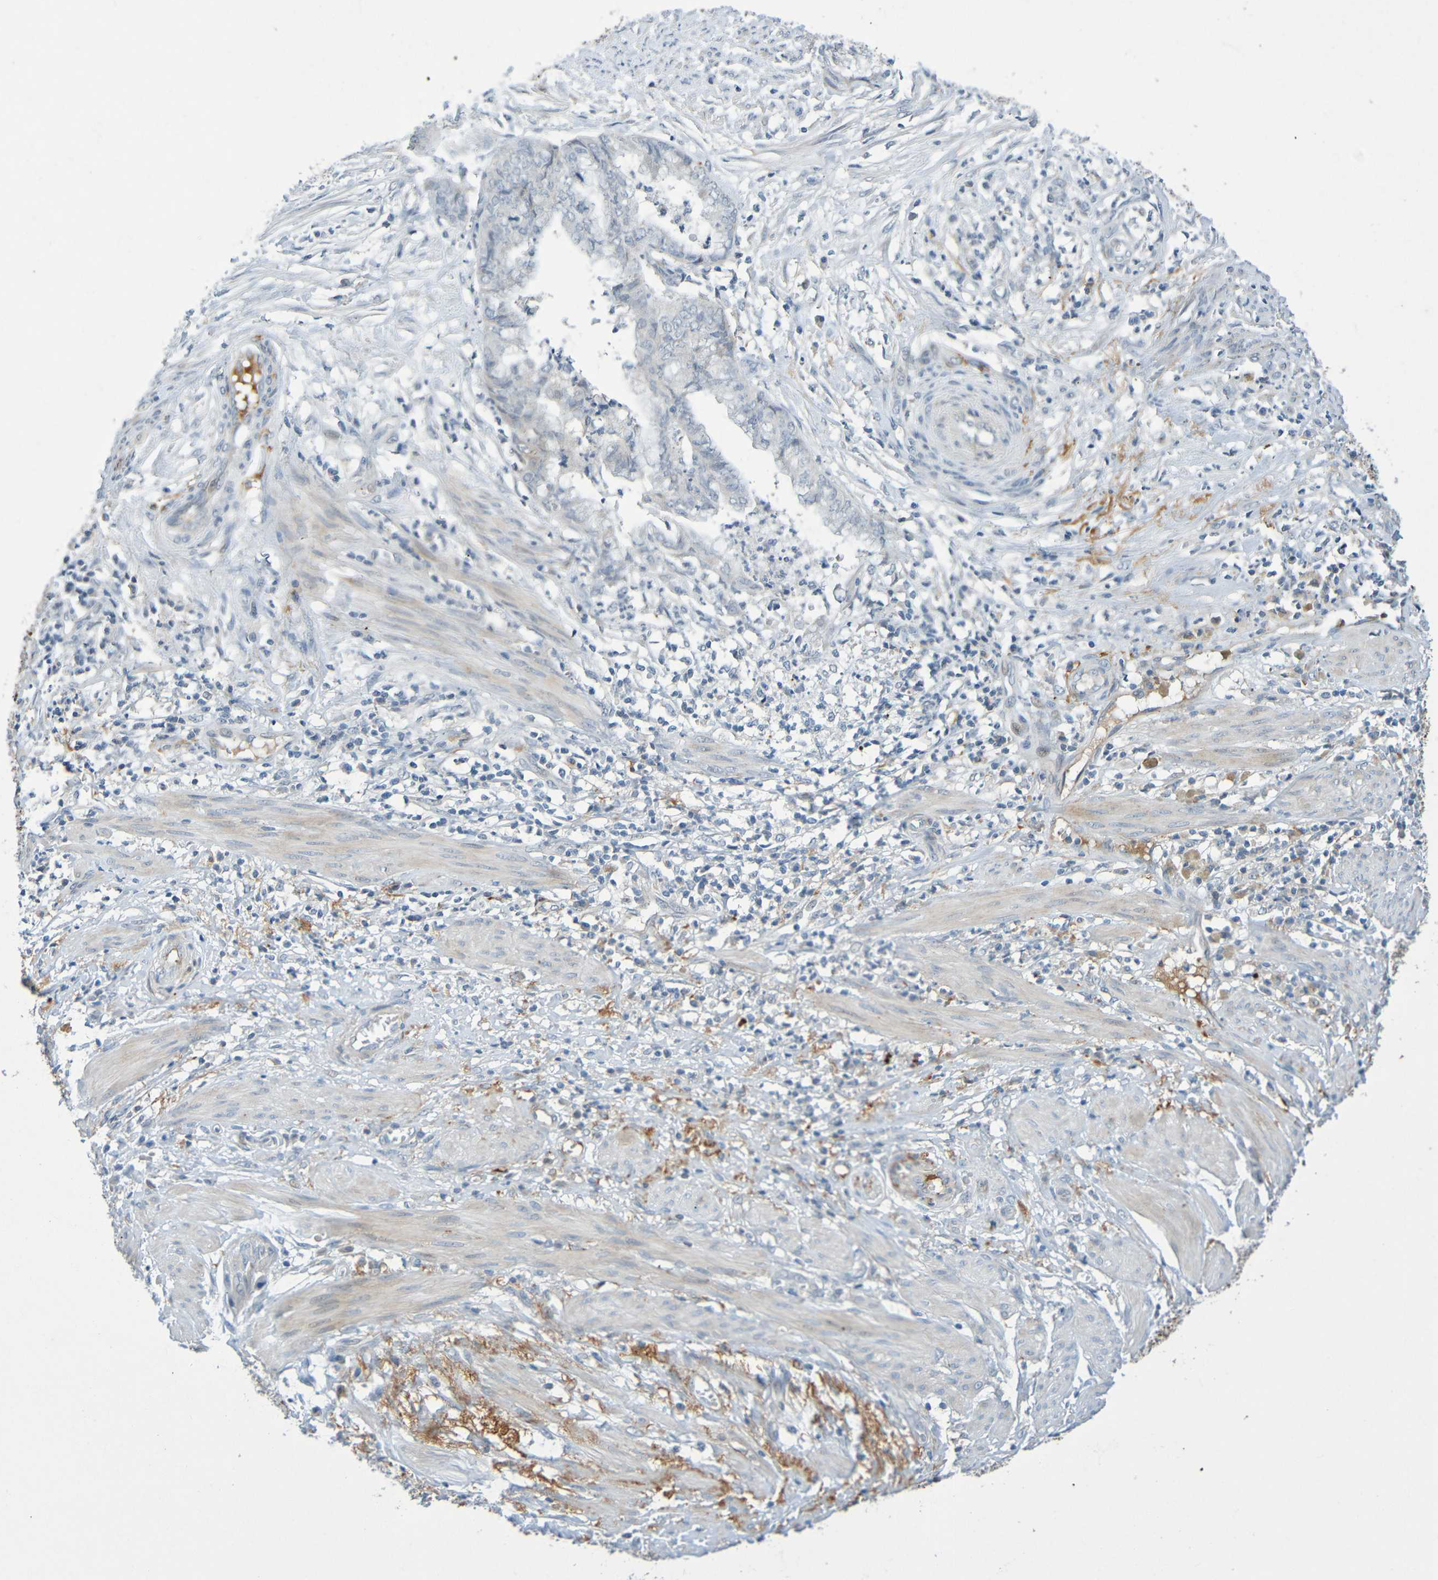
{"staining": {"intensity": "negative", "quantity": "none", "location": "none"}, "tissue": "endometrial cancer", "cell_type": "Tumor cells", "image_type": "cancer", "snomed": [{"axis": "morphology", "description": "Necrosis, NOS"}, {"axis": "morphology", "description": "Adenocarcinoma, NOS"}, {"axis": "topography", "description": "Endometrium"}], "caption": "IHC micrograph of neoplastic tissue: human endometrial adenocarcinoma stained with DAB (3,3'-diaminobenzidine) demonstrates no significant protein expression in tumor cells. (DAB (3,3'-diaminobenzidine) IHC visualized using brightfield microscopy, high magnification).", "gene": "IL10", "patient": {"sex": "female", "age": 79}}